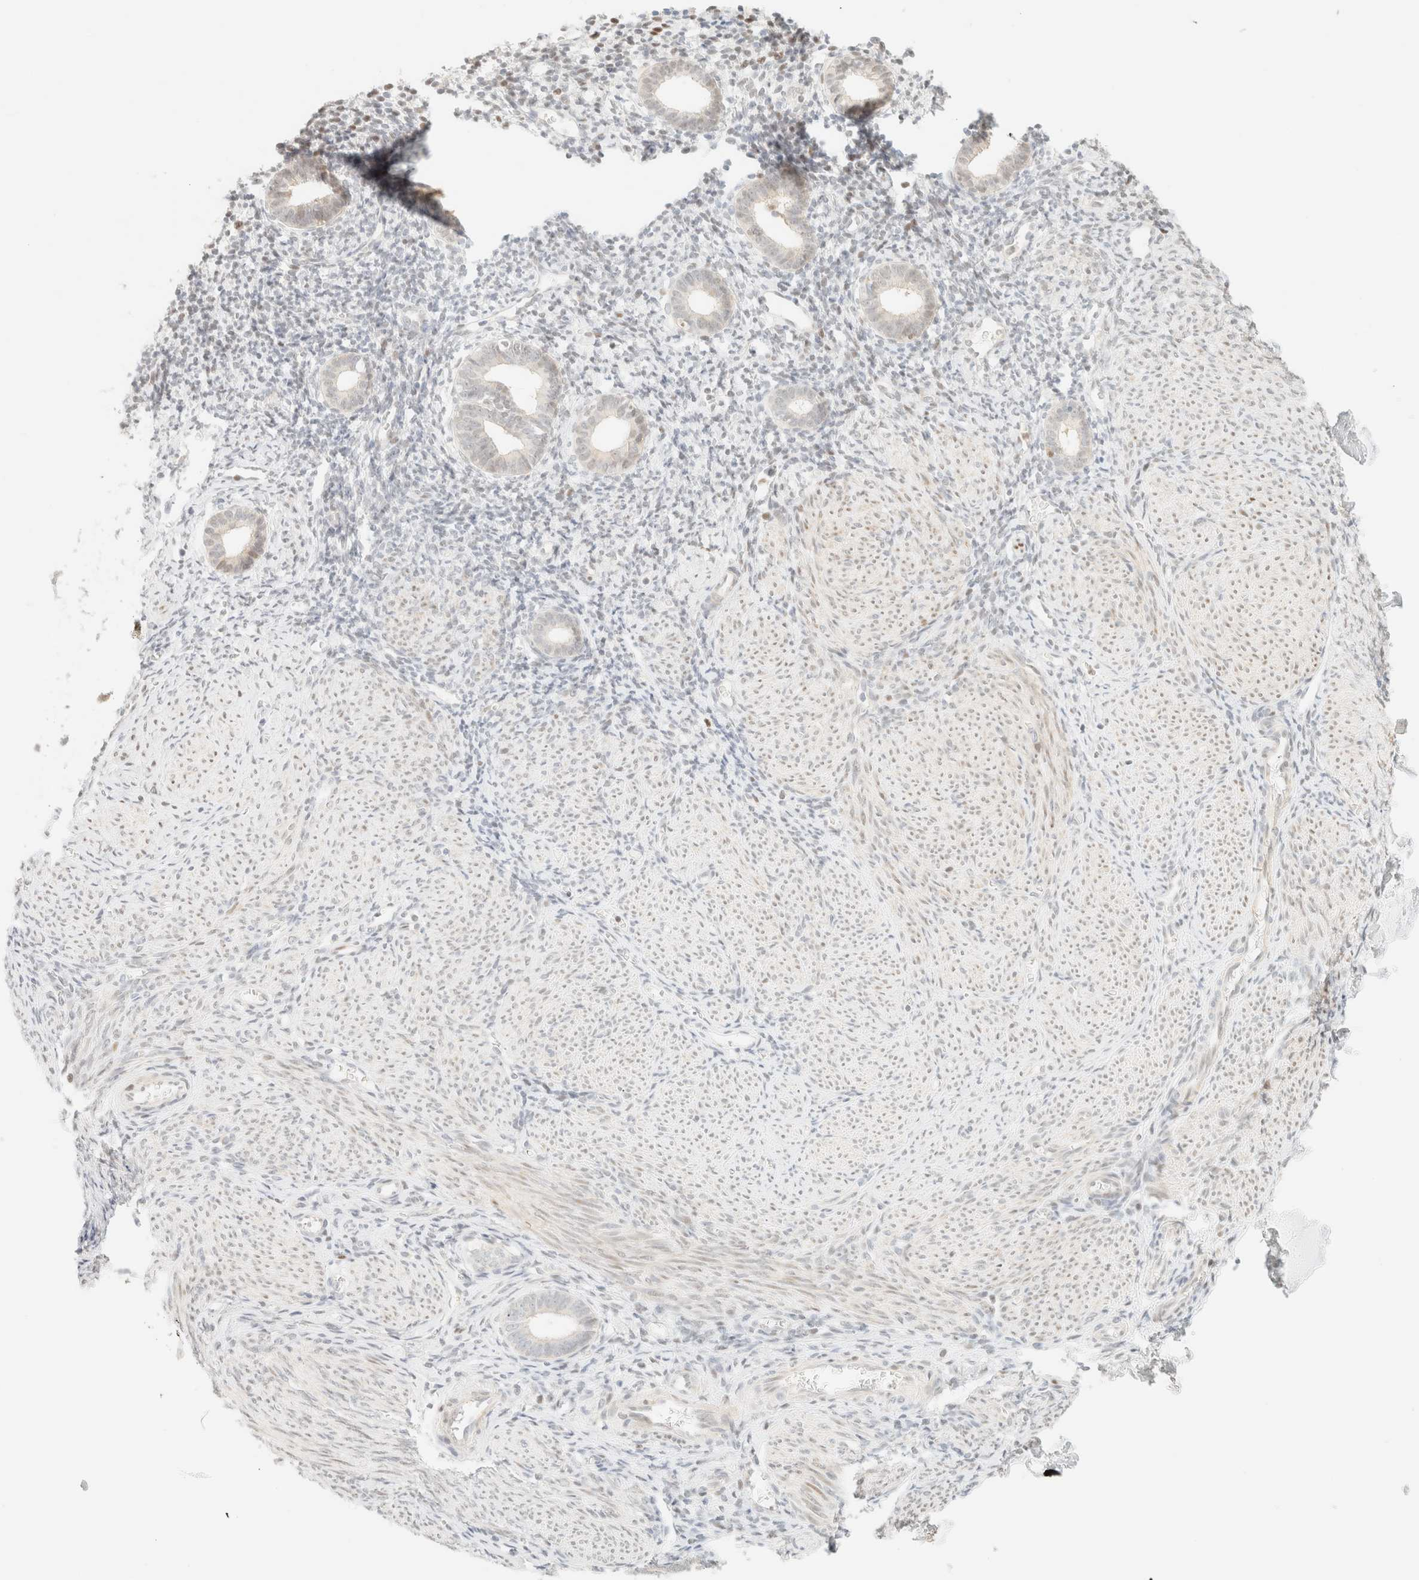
{"staining": {"intensity": "negative", "quantity": "none", "location": "none"}, "tissue": "endometrium", "cell_type": "Cells in endometrial stroma", "image_type": "normal", "snomed": [{"axis": "morphology", "description": "Normal tissue, NOS"}, {"axis": "morphology", "description": "Adenocarcinoma, NOS"}, {"axis": "topography", "description": "Endometrium"}], "caption": "DAB immunohistochemical staining of benign human endometrium reveals no significant staining in cells in endometrial stroma.", "gene": "TSR1", "patient": {"sex": "female", "age": 57}}